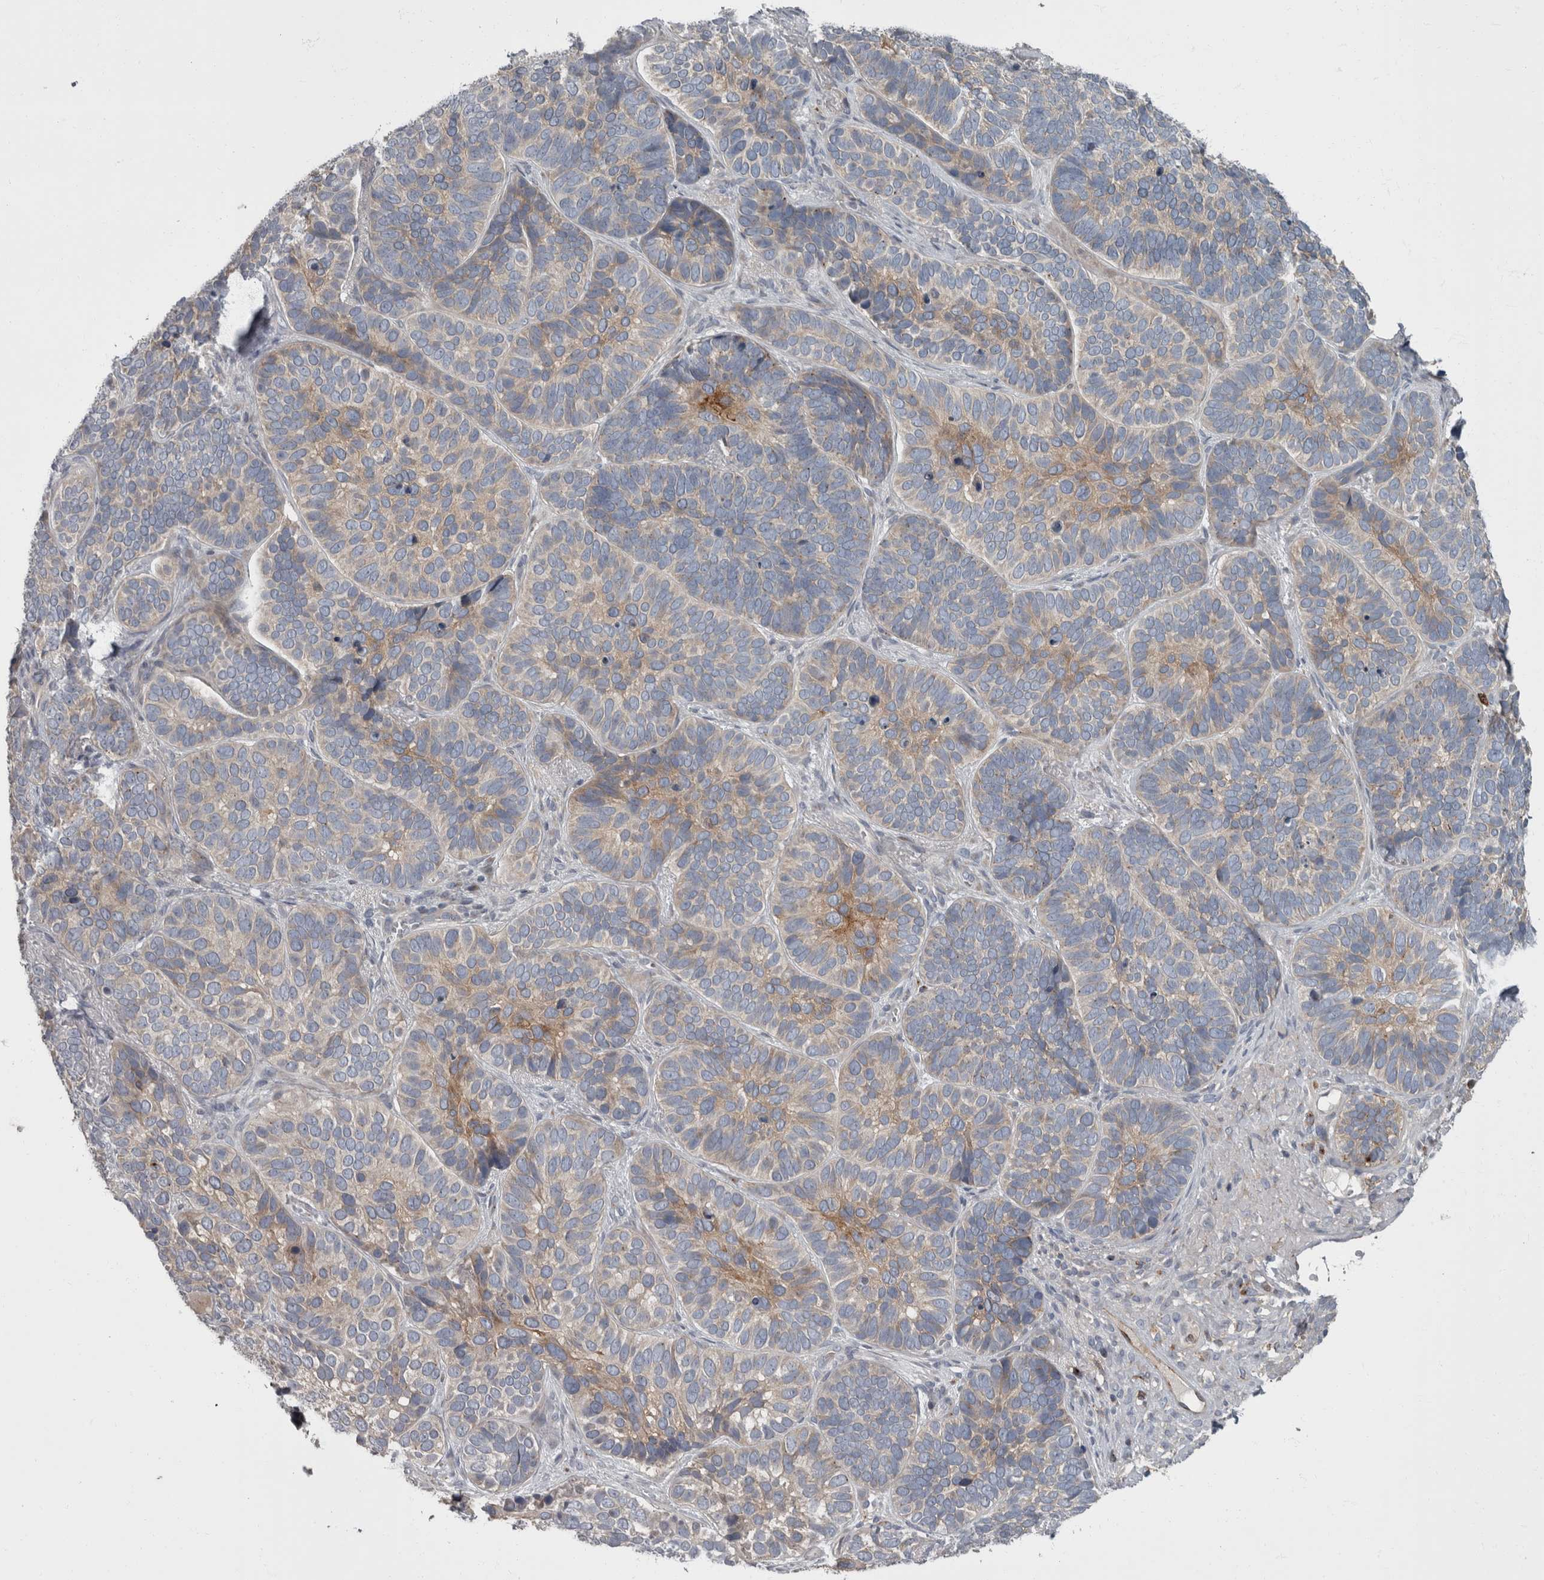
{"staining": {"intensity": "moderate", "quantity": "<25%", "location": "cytoplasmic/membranous"}, "tissue": "skin cancer", "cell_type": "Tumor cells", "image_type": "cancer", "snomed": [{"axis": "morphology", "description": "Basal cell carcinoma"}, {"axis": "topography", "description": "Skin"}], "caption": "Skin cancer (basal cell carcinoma) stained with a protein marker reveals moderate staining in tumor cells.", "gene": "CDC42BPG", "patient": {"sex": "male", "age": 62}}